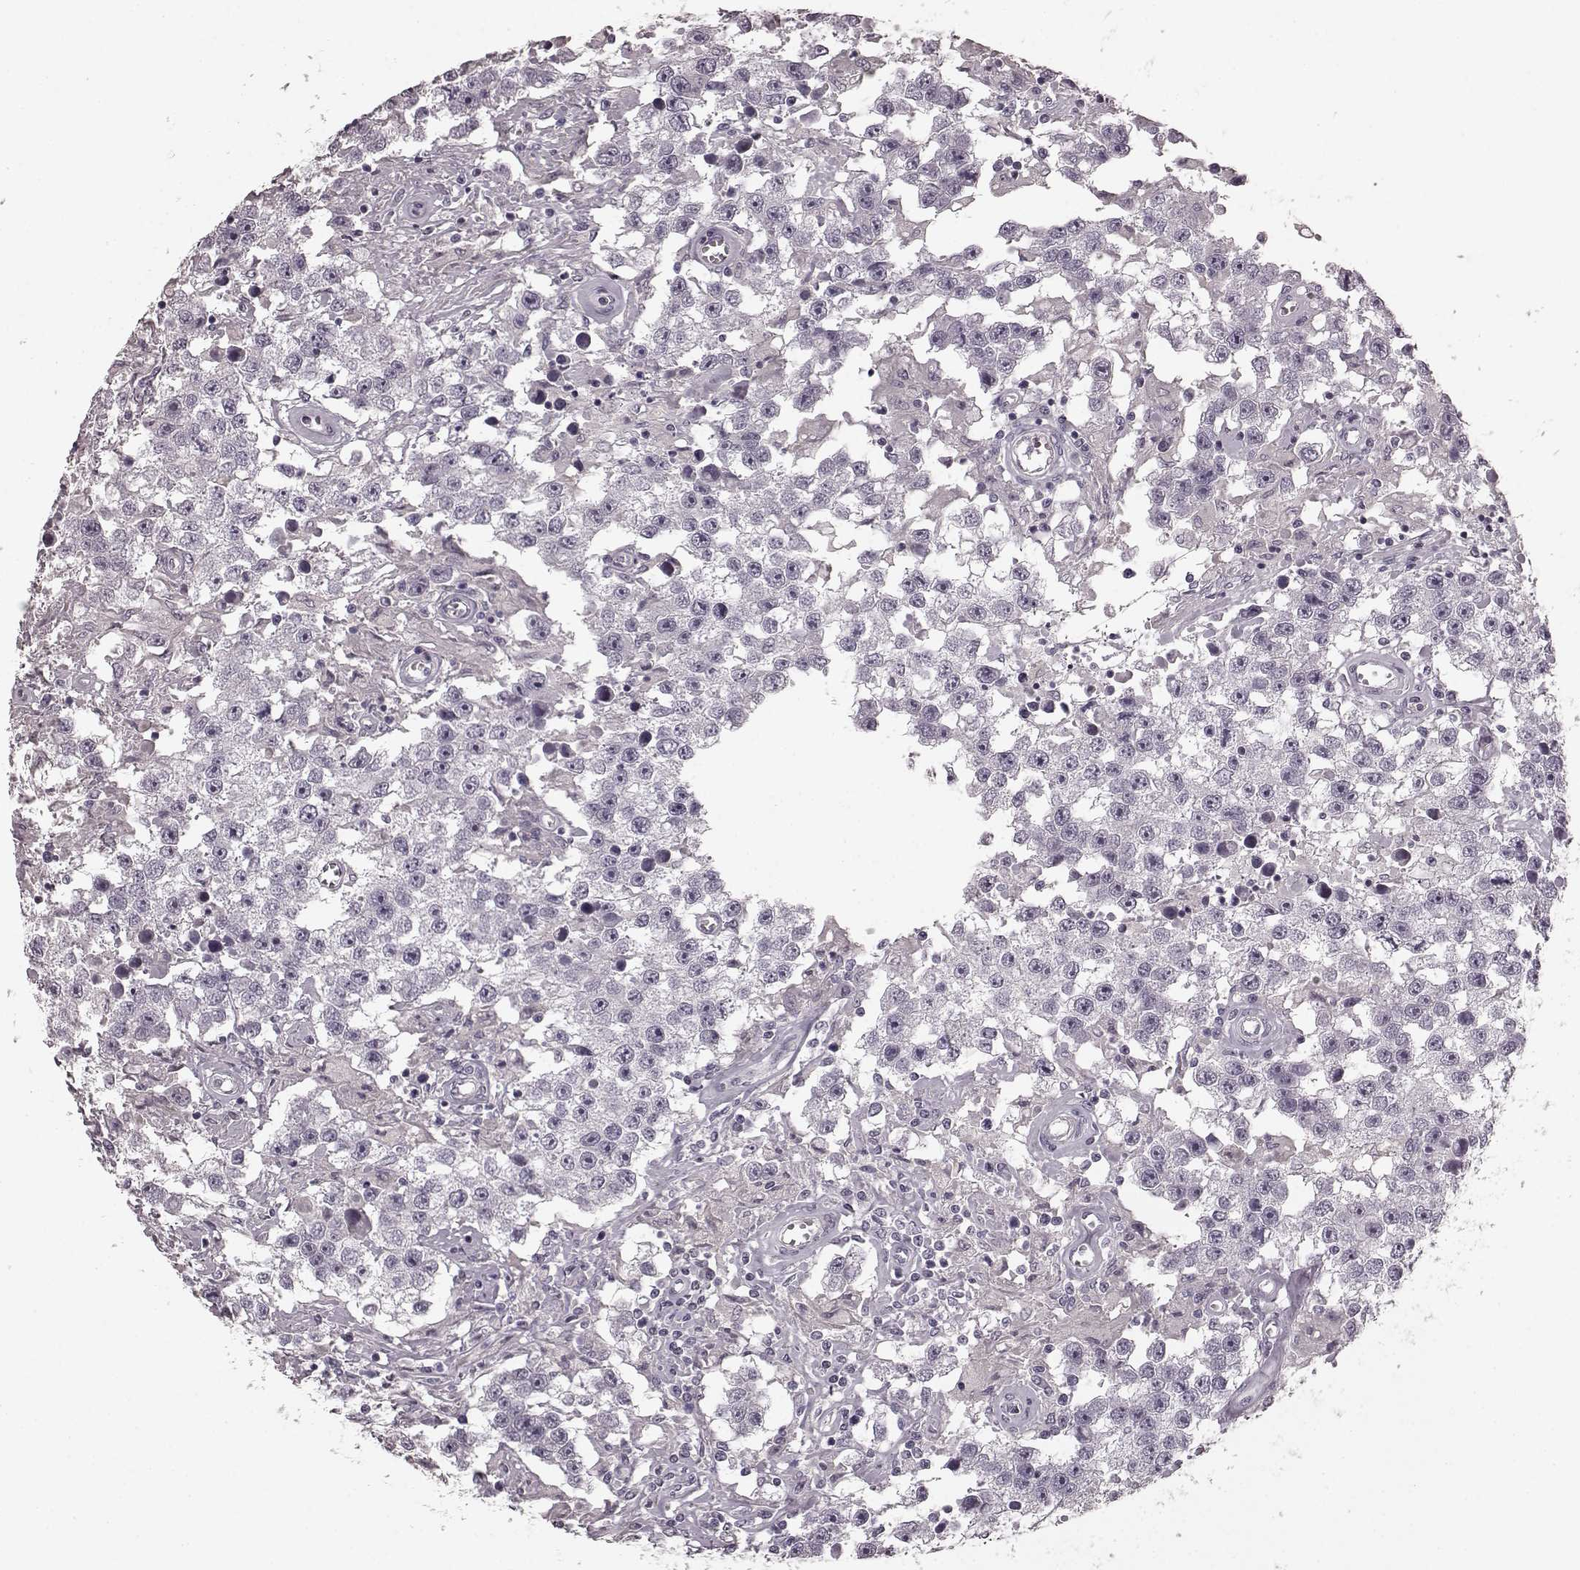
{"staining": {"intensity": "negative", "quantity": "none", "location": "none"}, "tissue": "testis cancer", "cell_type": "Tumor cells", "image_type": "cancer", "snomed": [{"axis": "morphology", "description": "Seminoma, NOS"}, {"axis": "topography", "description": "Testis"}], "caption": "High power microscopy photomicrograph of an immunohistochemistry image of seminoma (testis), revealing no significant expression in tumor cells.", "gene": "PRKCE", "patient": {"sex": "male", "age": 43}}